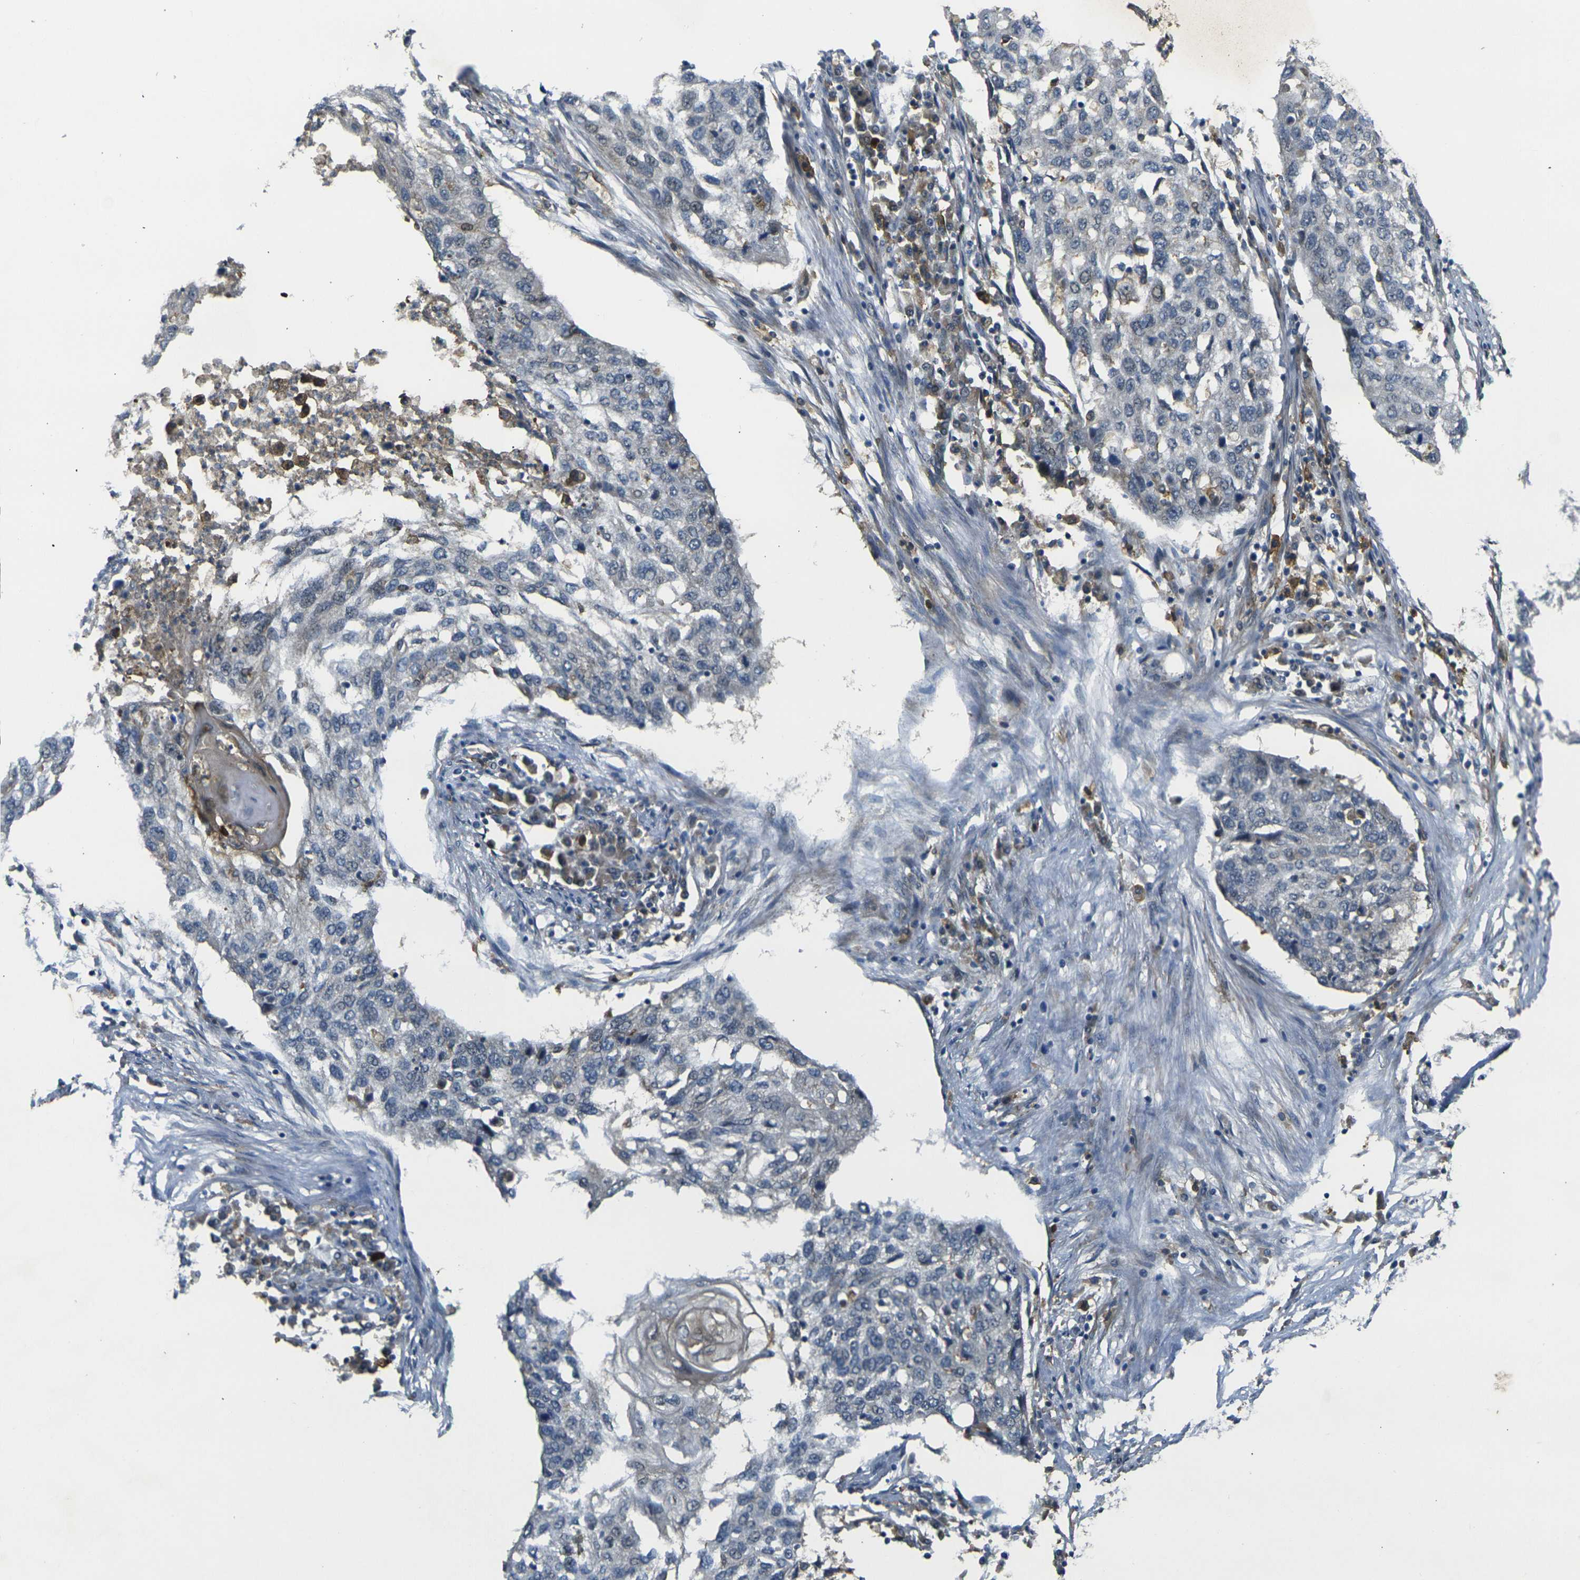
{"staining": {"intensity": "negative", "quantity": "none", "location": "none"}, "tissue": "lung cancer", "cell_type": "Tumor cells", "image_type": "cancer", "snomed": [{"axis": "morphology", "description": "Squamous cell carcinoma, NOS"}, {"axis": "topography", "description": "Lung"}], "caption": "Tumor cells are negative for brown protein staining in lung cancer (squamous cell carcinoma). The staining is performed using DAB brown chromogen with nuclei counter-stained in using hematoxylin.", "gene": "PIGL", "patient": {"sex": "female", "age": 63}}